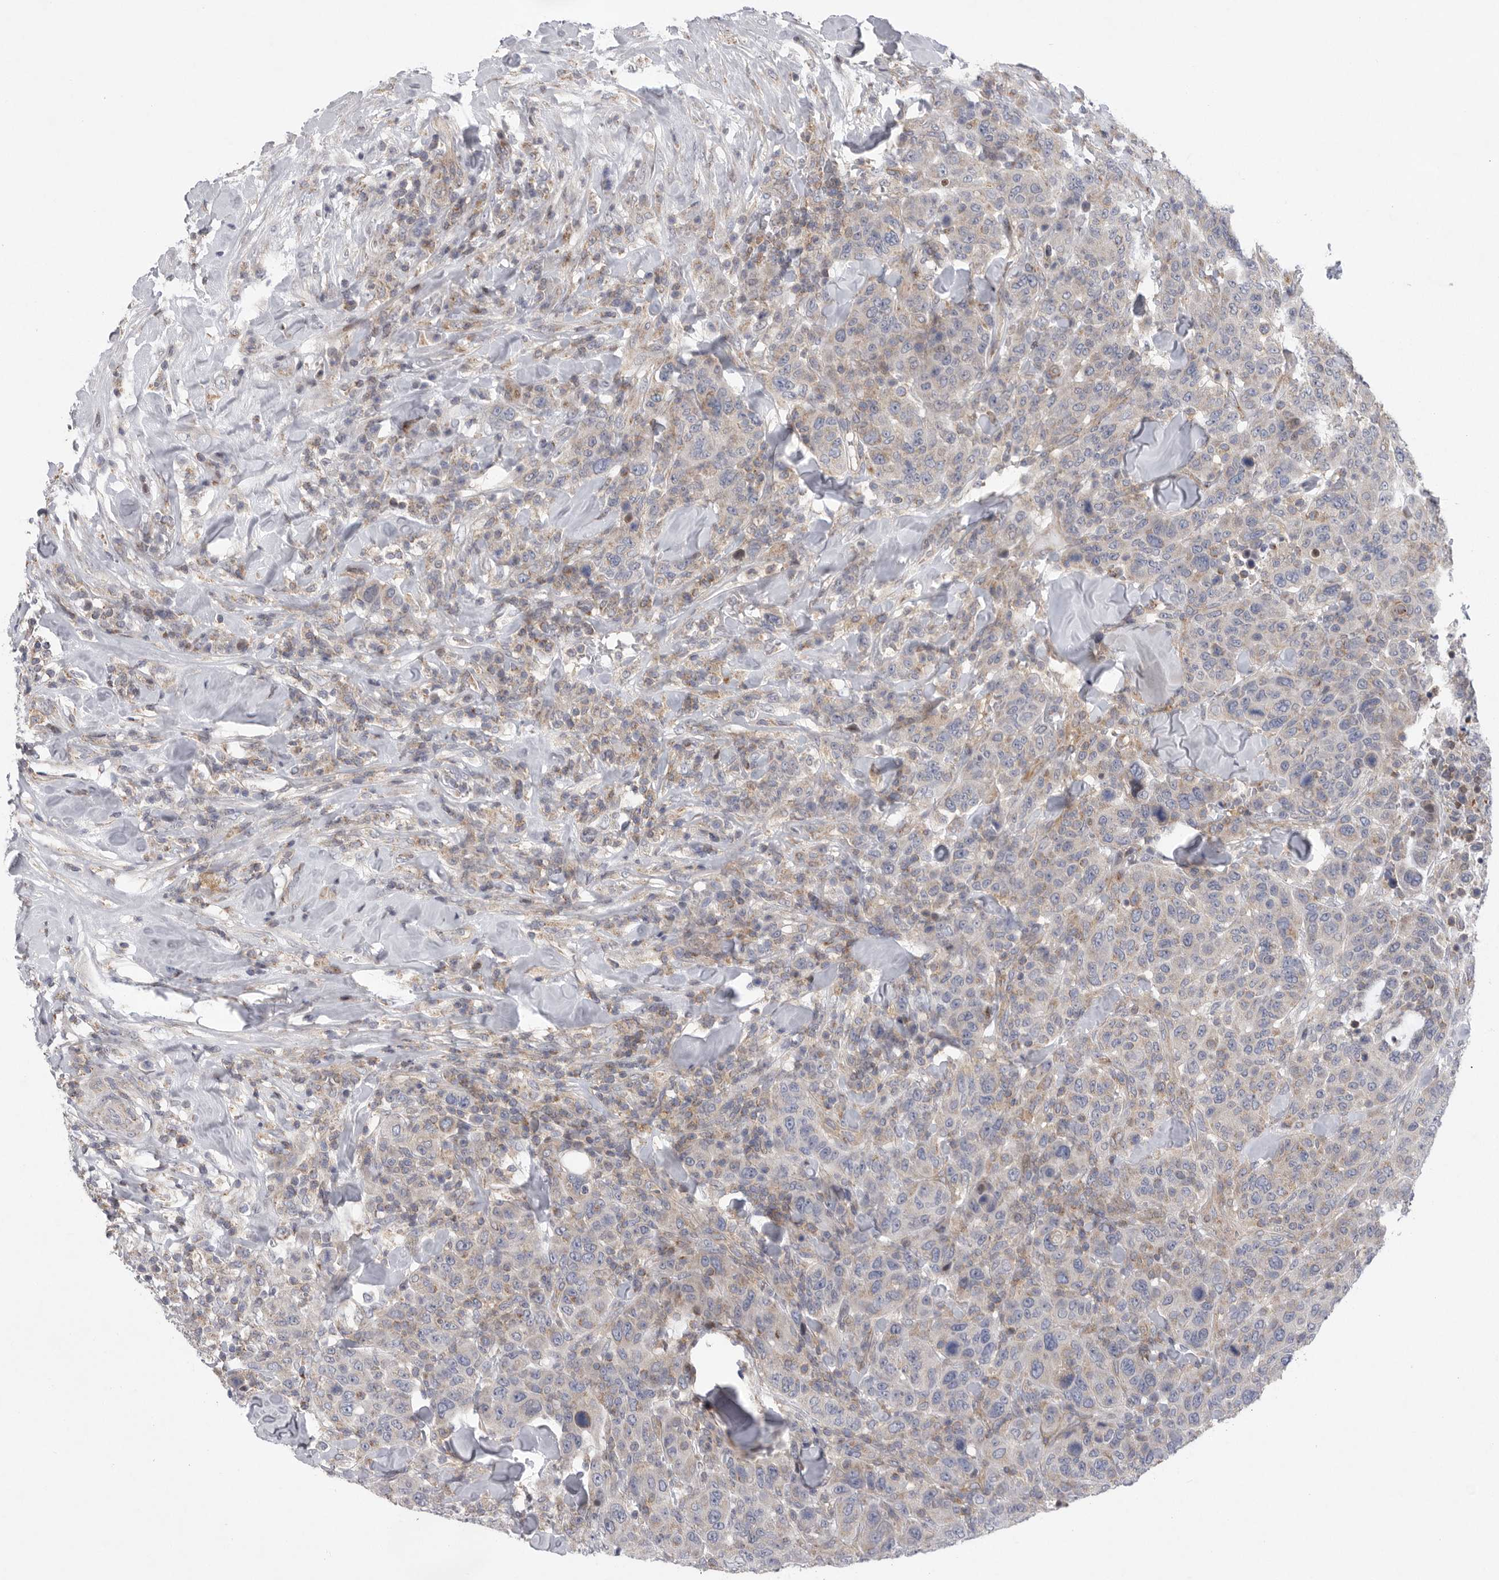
{"staining": {"intensity": "negative", "quantity": "none", "location": "none"}, "tissue": "breast cancer", "cell_type": "Tumor cells", "image_type": "cancer", "snomed": [{"axis": "morphology", "description": "Duct carcinoma"}, {"axis": "topography", "description": "Breast"}], "caption": "Immunohistochemistry (IHC) photomicrograph of neoplastic tissue: human breast cancer (infiltrating ductal carcinoma) stained with DAB (3,3'-diaminobenzidine) exhibits no significant protein staining in tumor cells. (Brightfield microscopy of DAB immunohistochemistry at high magnification).", "gene": "MPZL1", "patient": {"sex": "female", "age": 37}}